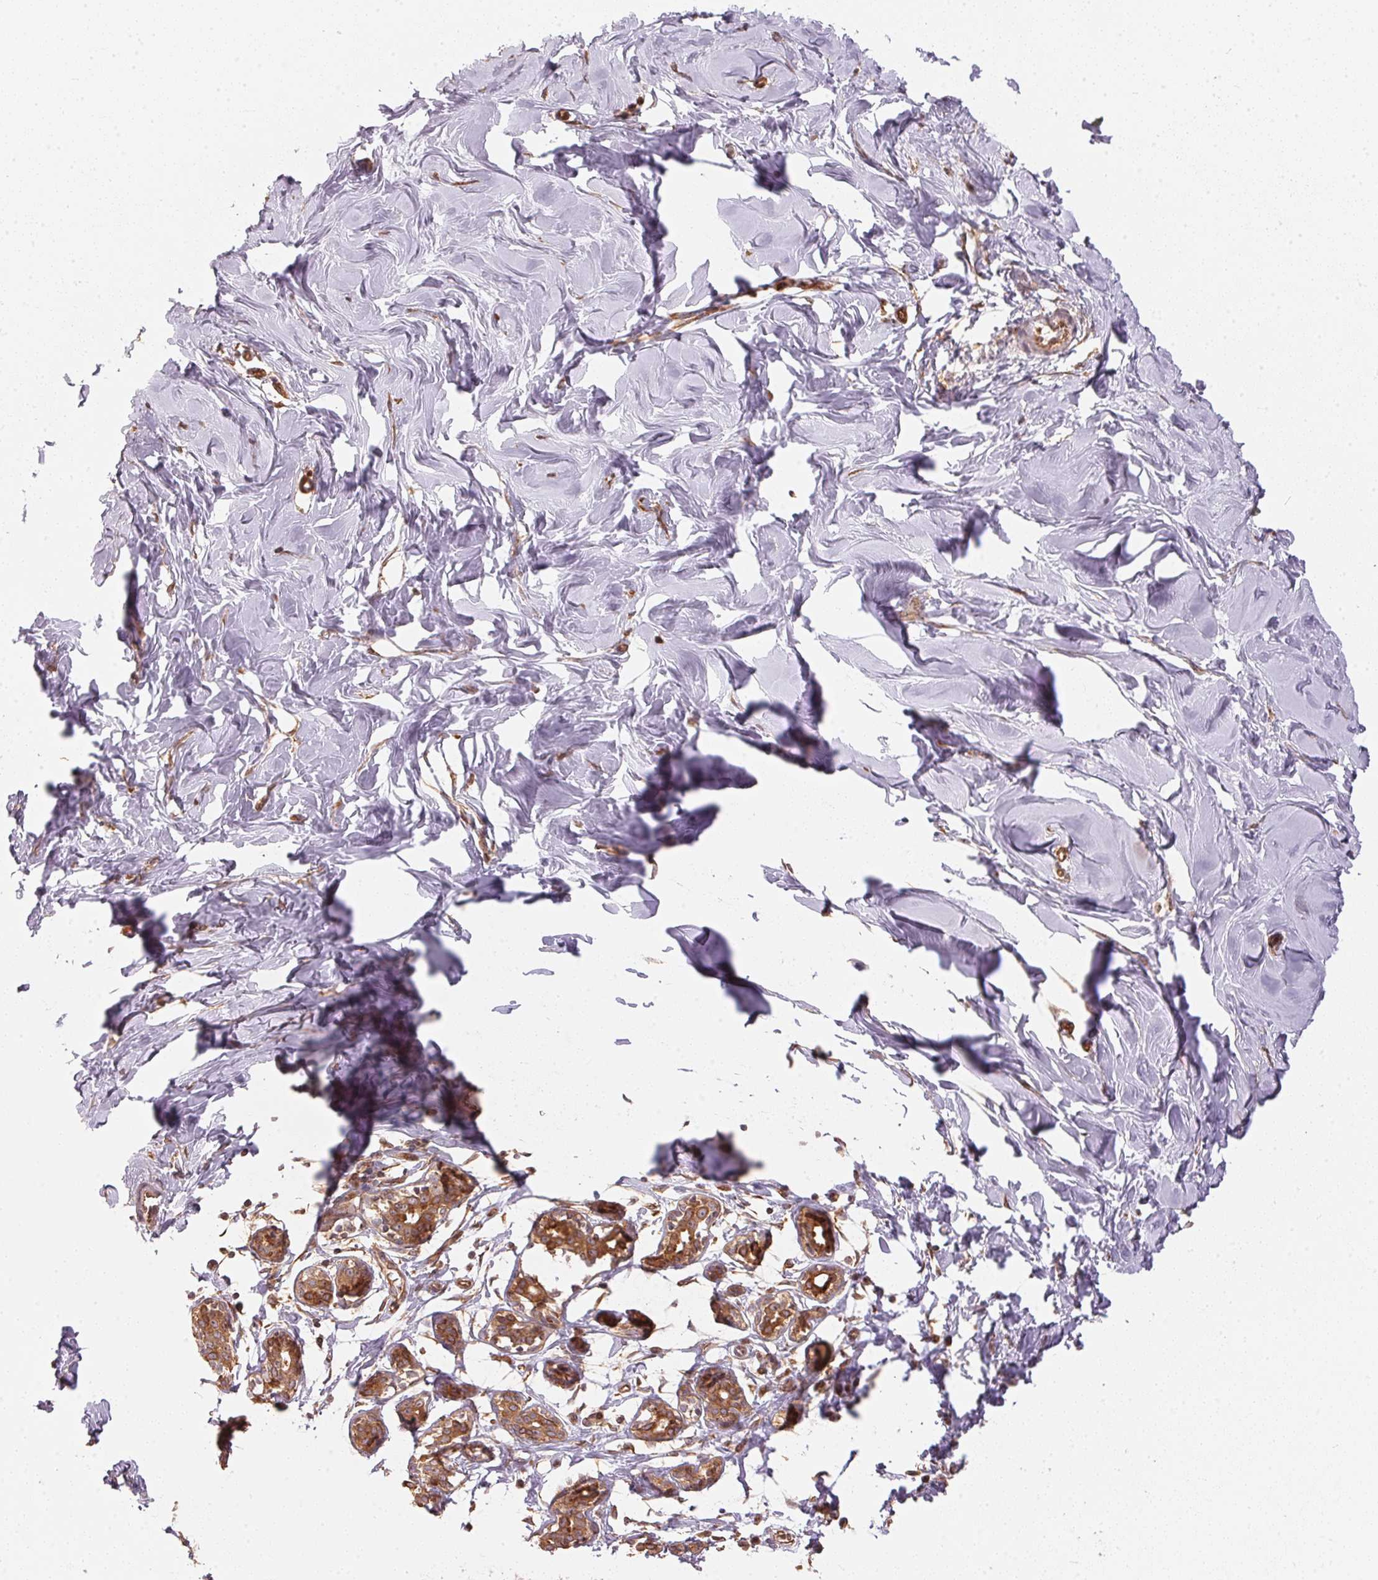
{"staining": {"intensity": "moderate", "quantity": ">75%", "location": "cytoplasmic/membranous"}, "tissue": "breast", "cell_type": "Adipocytes", "image_type": "normal", "snomed": [{"axis": "morphology", "description": "Normal tissue, NOS"}, {"axis": "topography", "description": "Breast"}], "caption": "Immunohistochemical staining of benign breast exhibits moderate cytoplasmic/membranous protein positivity in approximately >75% of adipocytes.", "gene": "STRN4", "patient": {"sex": "female", "age": 27}}